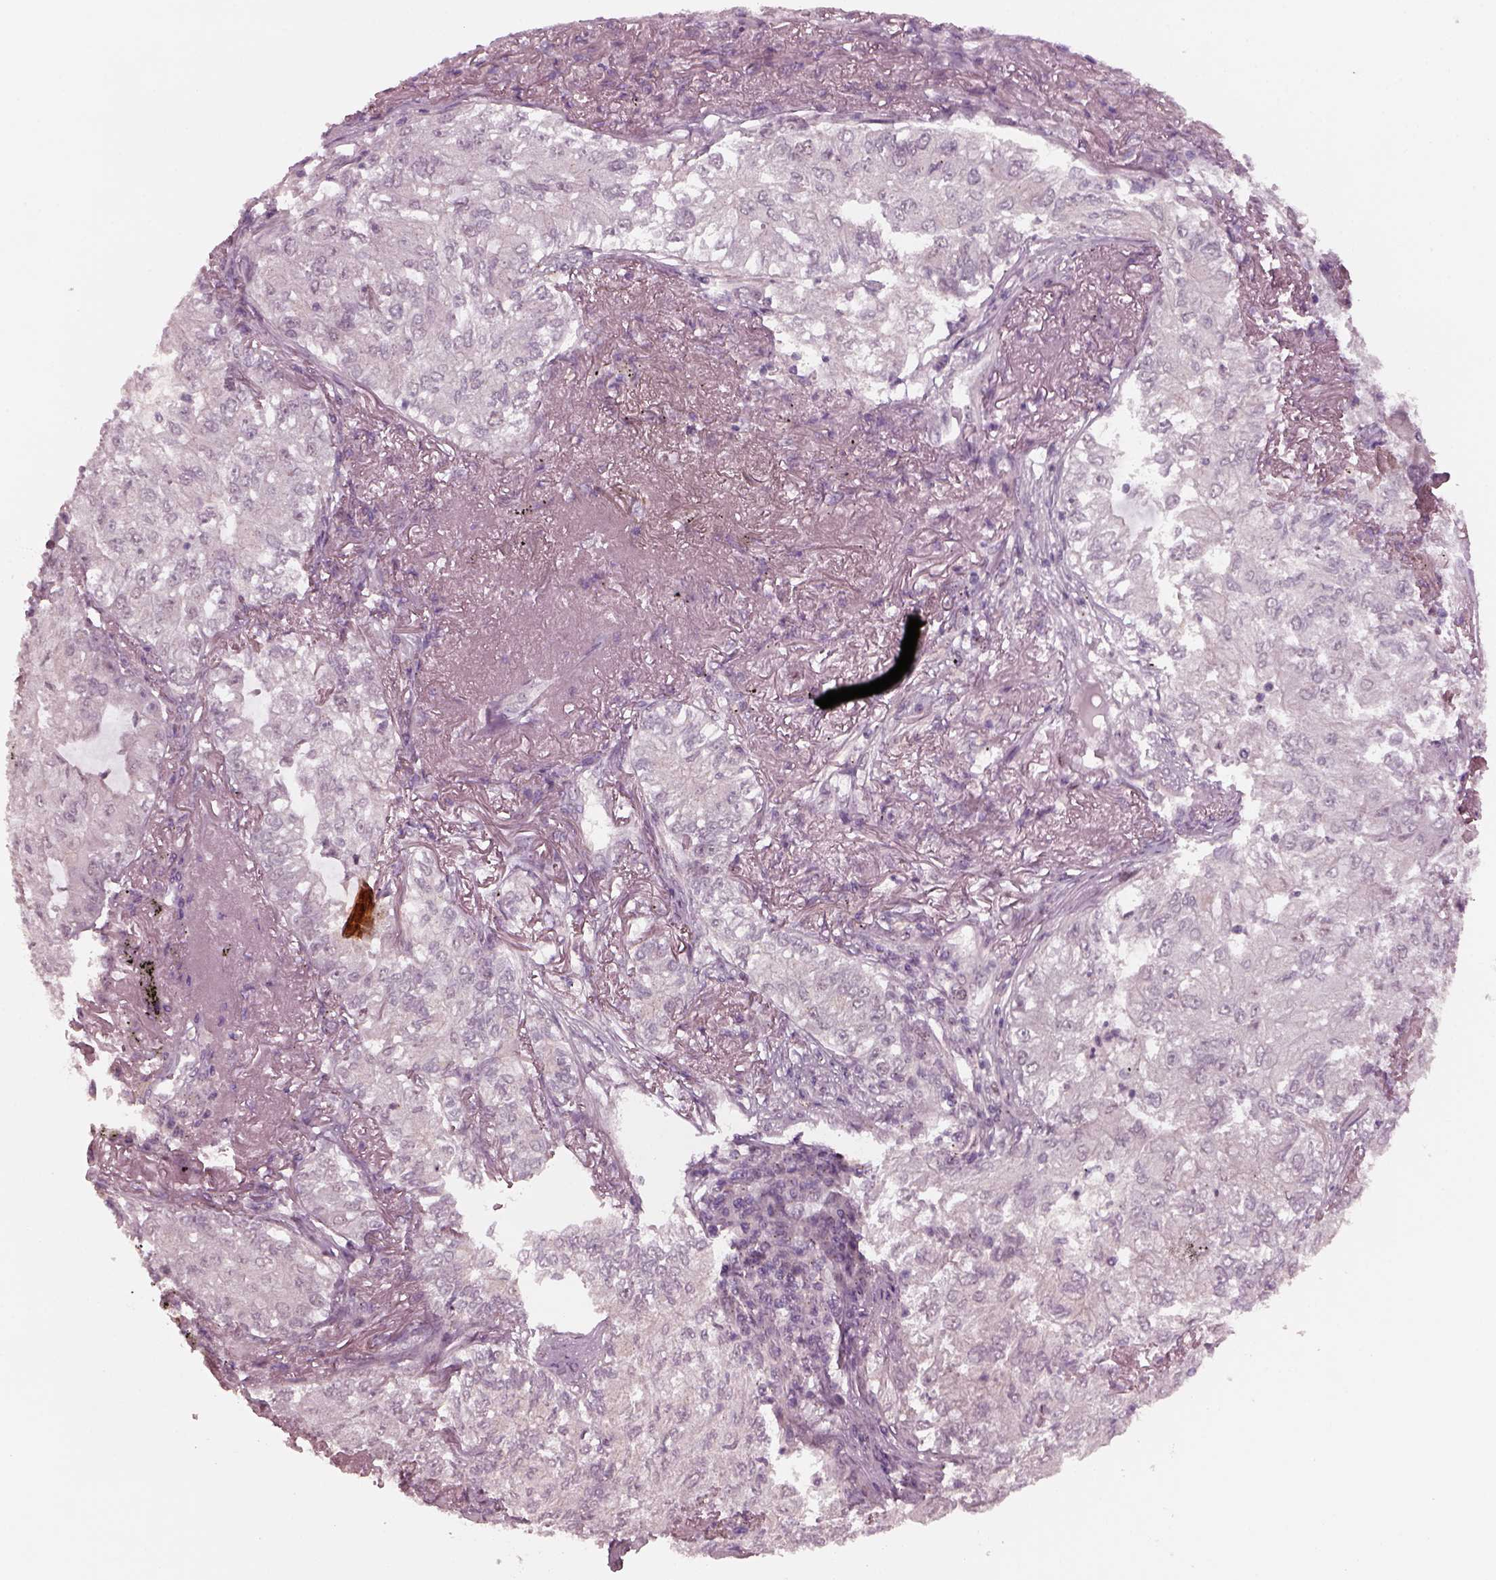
{"staining": {"intensity": "negative", "quantity": "none", "location": "none"}, "tissue": "lung cancer", "cell_type": "Tumor cells", "image_type": "cancer", "snomed": [{"axis": "morphology", "description": "Adenocarcinoma, NOS"}, {"axis": "topography", "description": "Lung"}], "caption": "The micrograph exhibits no significant staining in tumor cells of lung adenocarcinoma.", "gene": "SAXO1", "patient": {"sex": "female", "age": 73}}